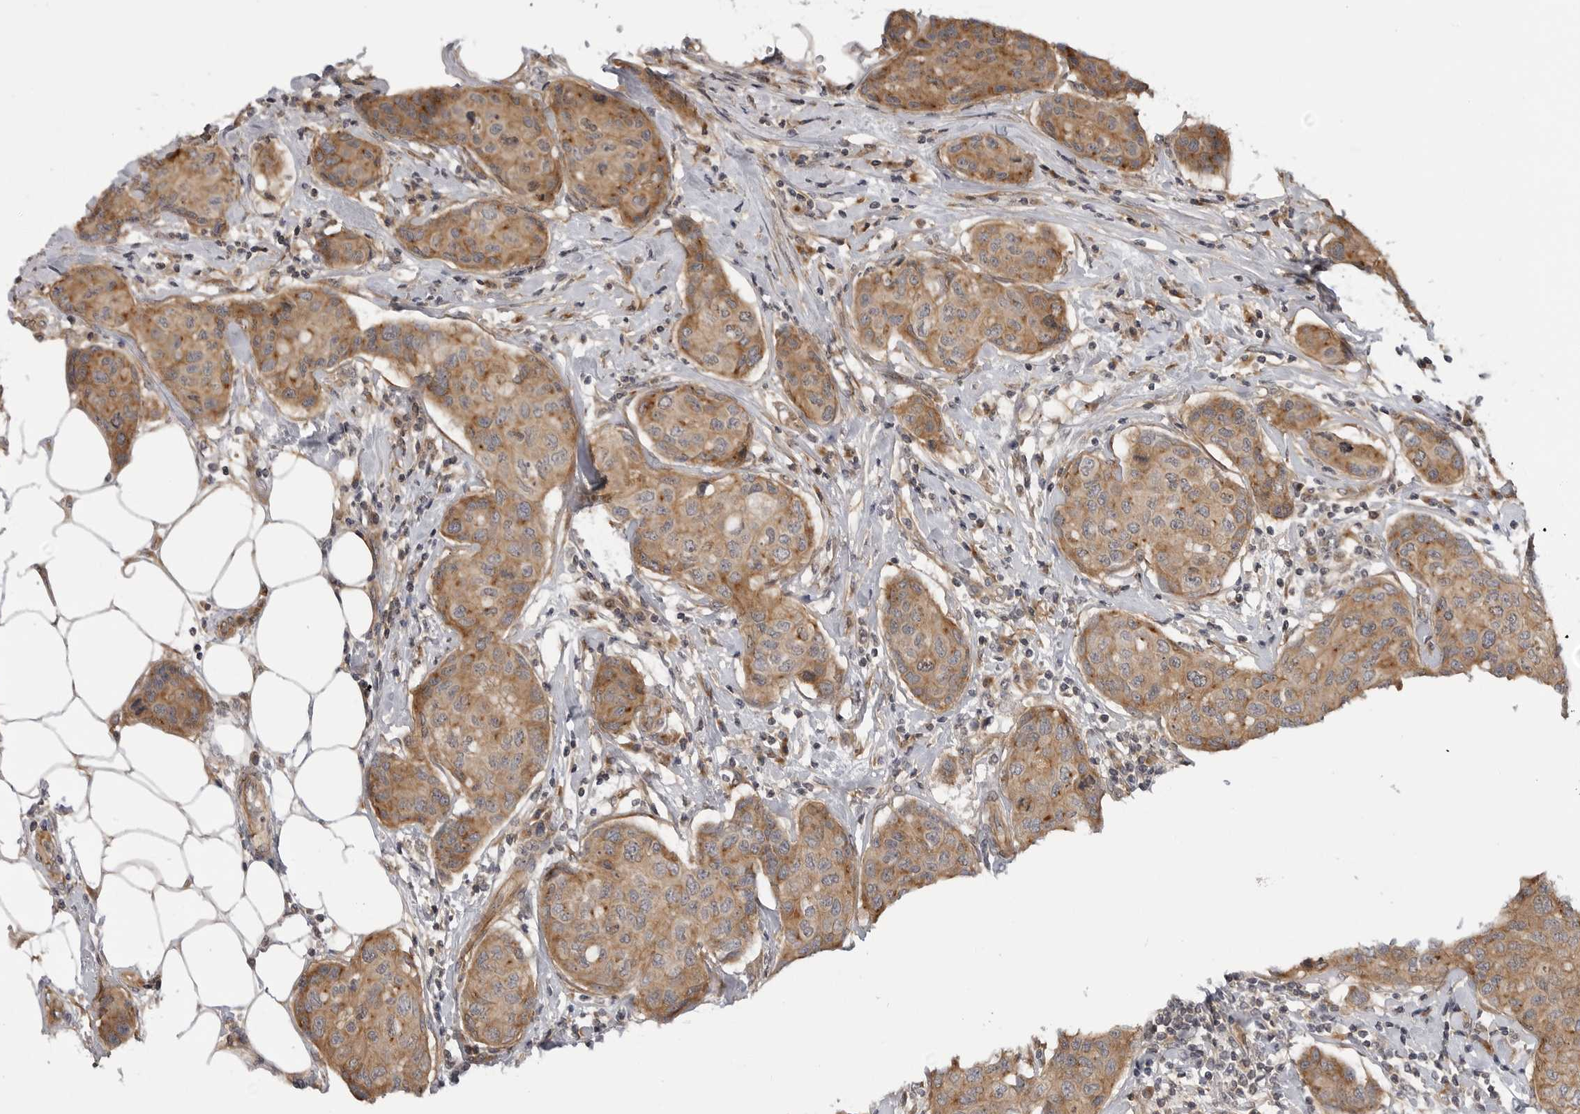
{"staining": {"intensity": "moderate", "quantity": ">75%", "location": "cytoplasmic/membranous"}, "tissue": "breast cancer", "cell_type": "Tumor cells", "image_type": "cancer", "snomed": [{"axis": "morphology", "description": "Duct carcinoma"}, {"axis": "topography", "description": "Breast"}], "caption": "This image shows invasive ductal carcinoma (breast) stained with immunohistochemistry (IHC) to label a protein in brown. The cytoplasmic/membranous of tumor cells show moderate positivity for the protein. Nuclei are counter-stained blue.", "gene": "LRRC45", "patient": {"sex": "female", "age": 80}}